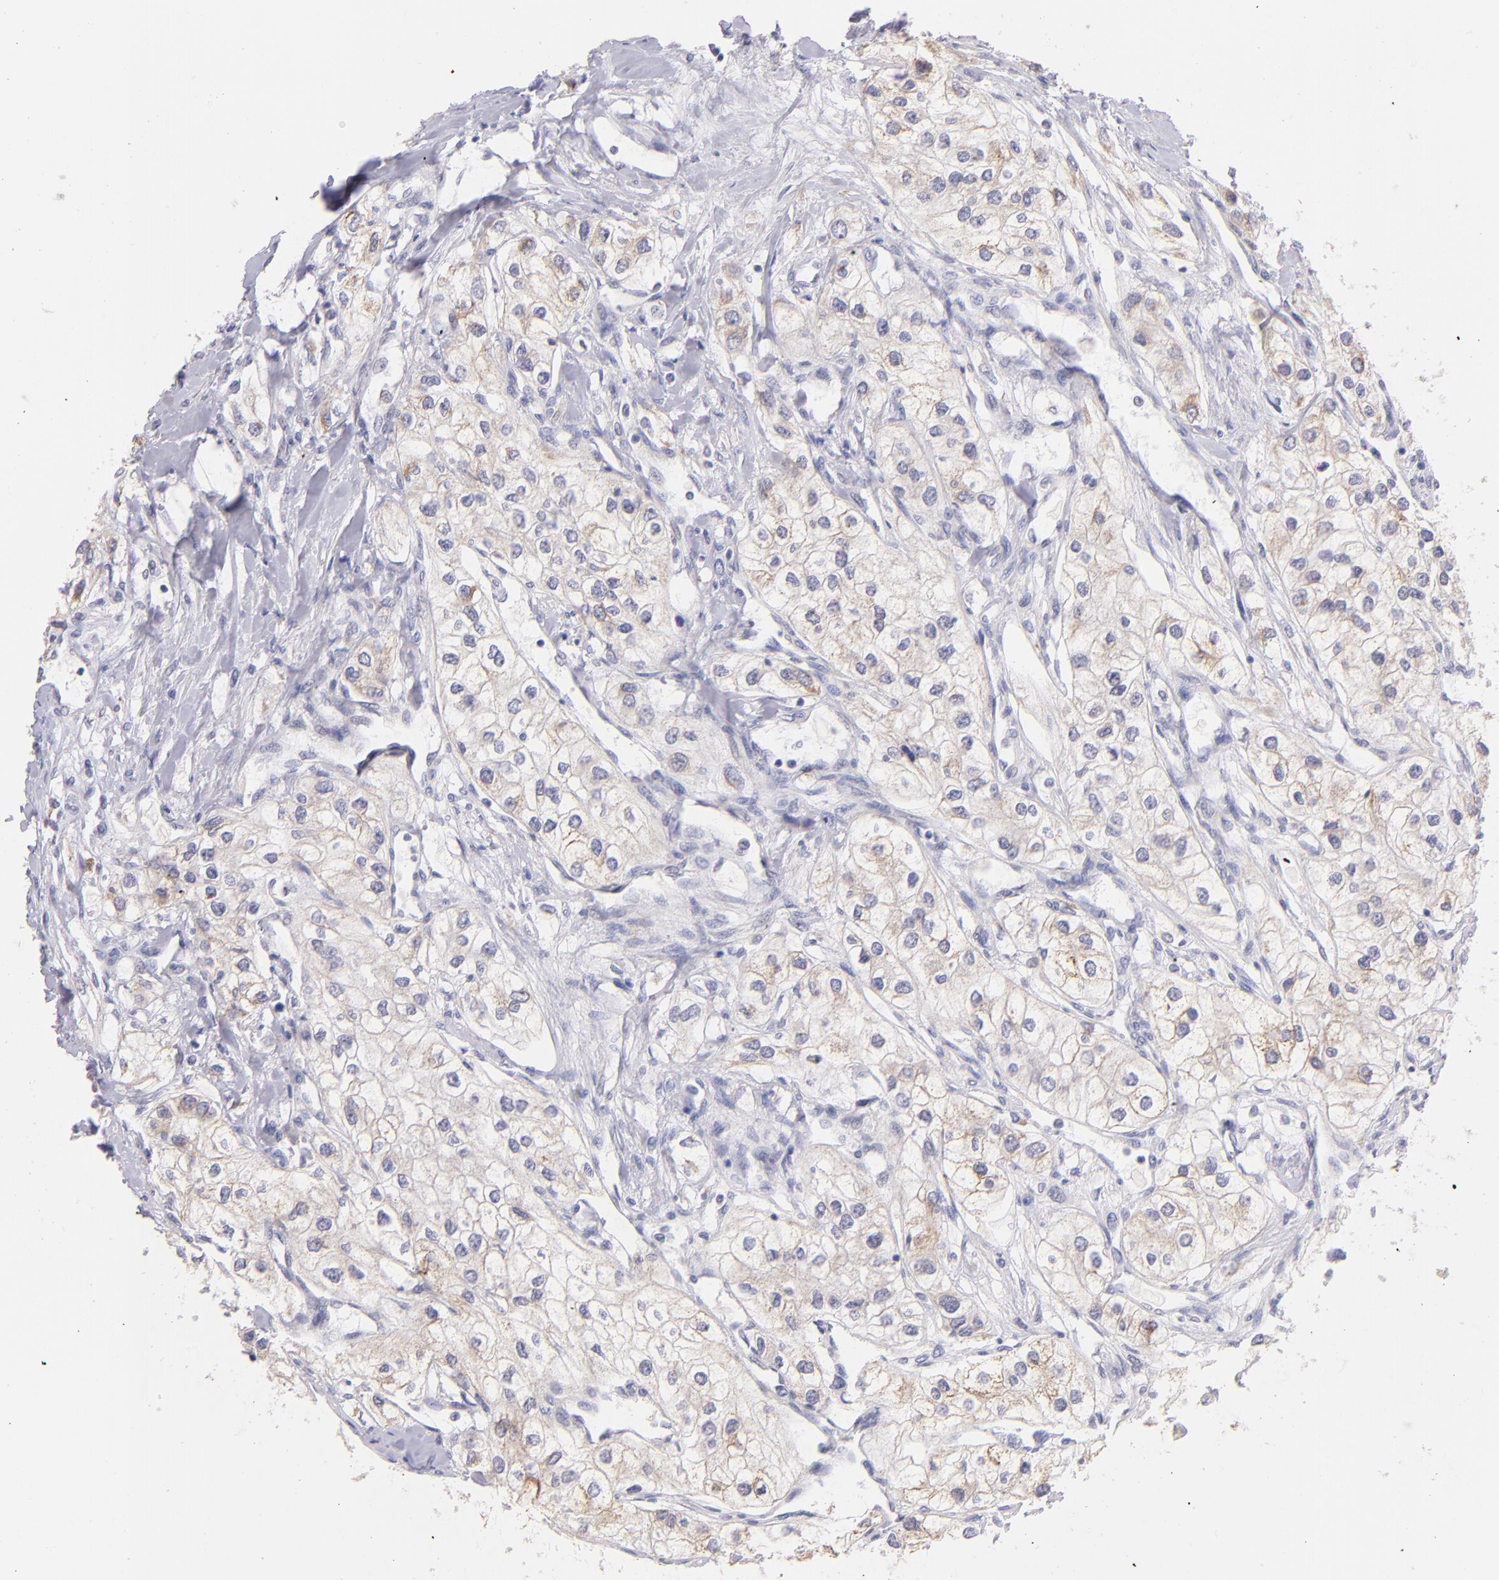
{"staining": {"intensity": "weak", "quantity": ">75%", "location": "cytoplasmic/membranous"}, "tissue": "renal cancer", "cell_type": "Tumor cells", "image_type": "cancer", "snomed": [{"axis": "morphology", "description": "Adenocarcinoma, NOS"}, {"axis": "topography", "description": "Kidney"}], "caption": "This is an image of immunohistochemistry (IHC) staining of renal adenocarcinoma, which shows weak expression in the cytoplasmic/membranous of tumor cells.", "gene": "SH2D4A", "patient": {"sex": "male", "age": 57}}